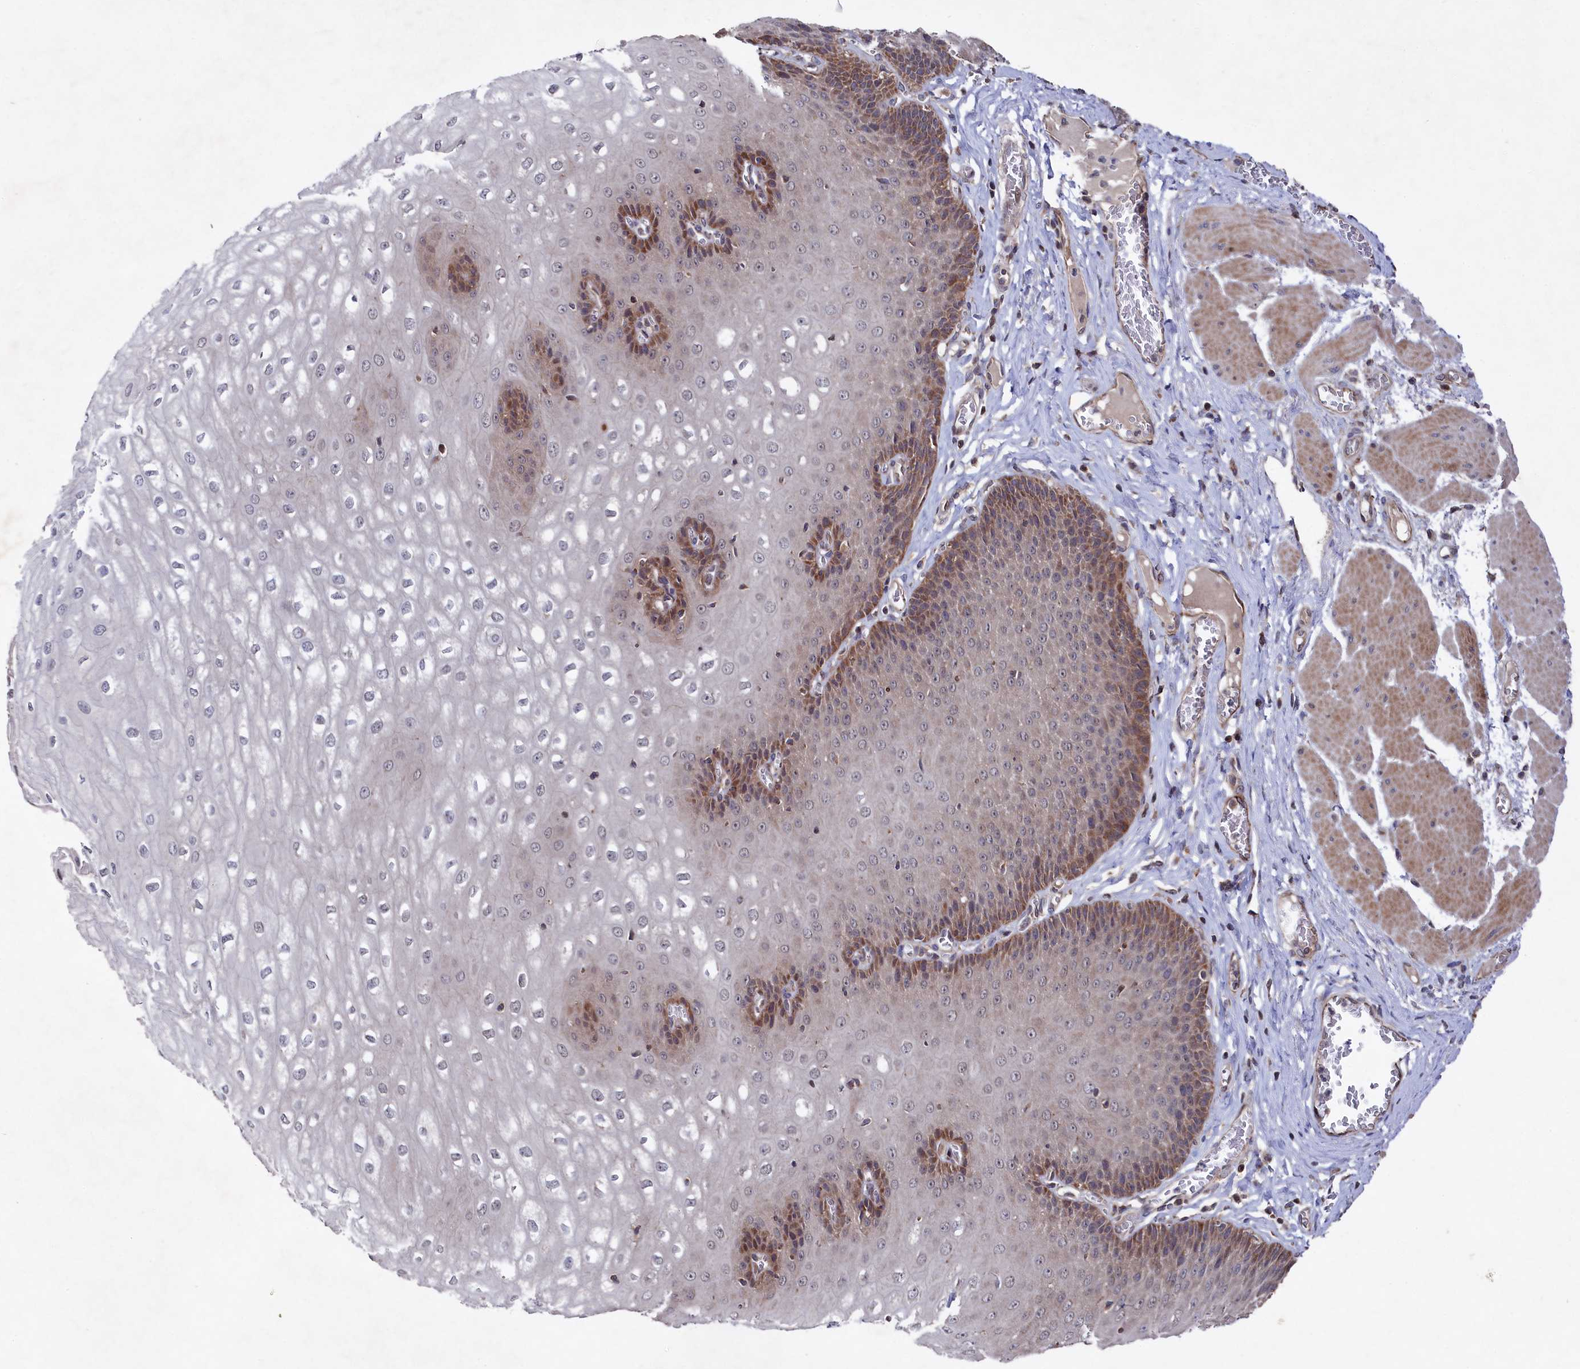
{"staining": {"intensity": "moderate", "quantity": "<25%", "location": "cytoplasmic/membranous"}, "tissue": "esophagus", "cell_type": "Squamous epithelial cells", "image_type": "normal", "snomed": [{"axis": "morphology", "description": "Normal tissue, NOS"}, {"axis": "topography", "description": "Esophagus"}], "caption": "About <25% of squamous epithelial cells in benign esophagus reveal moderate cytoplasmic/membranous protein expression as visualized by brown immunohistochemical staining.", "gene": "SUPV3L1", "patient": {"sex": "male", "age": 60}}